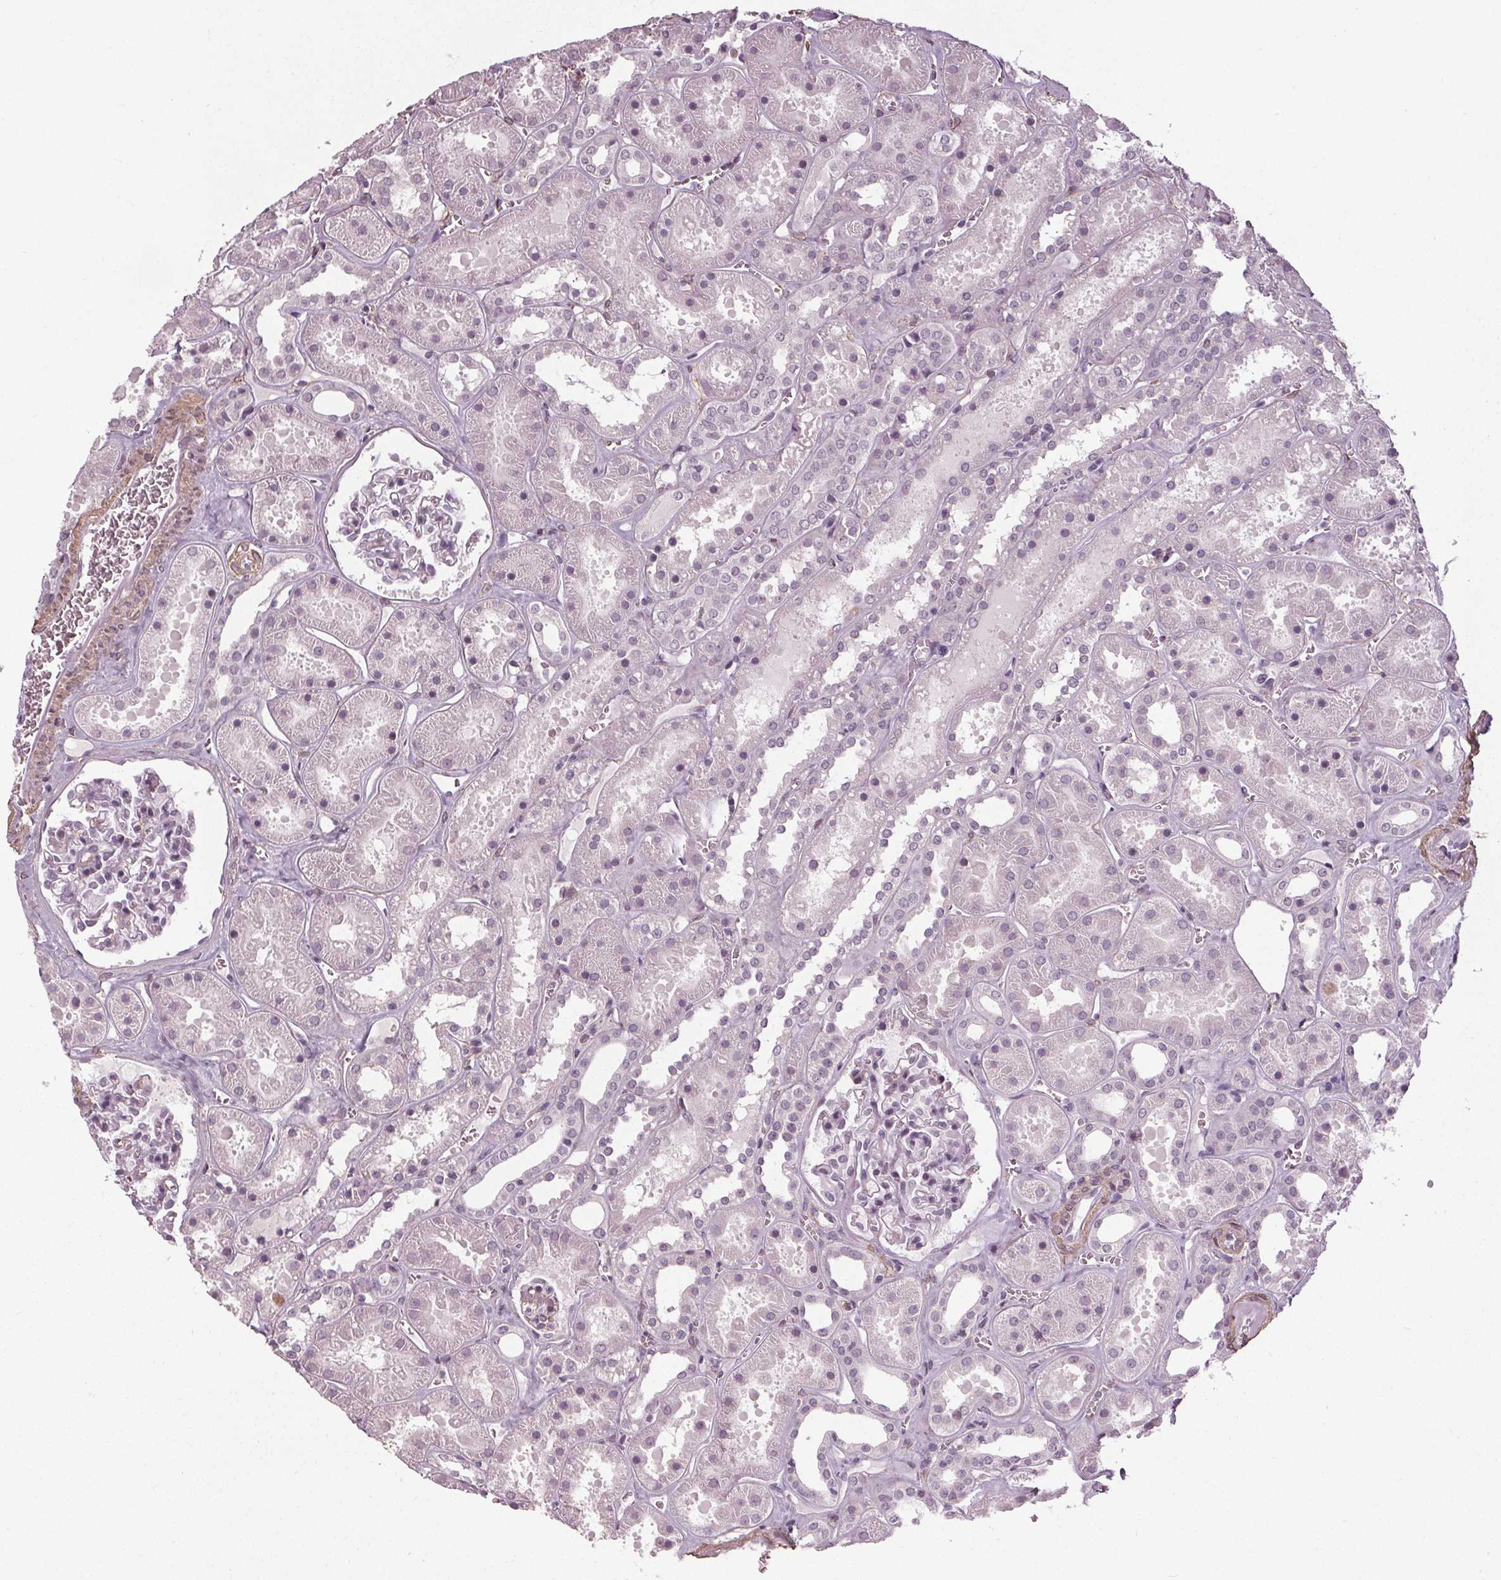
{"staining": {"intensity": "negative", "quantity": "none", "location": "none"}, "tissue": "kidney", "cell_type": "Cells in glomeruli", "image_type": "normal", "snomed": [{"axis": "morphology", "description": "Normal tissue, NOS"}, {"axis": "topography", "description": "Kidney"}], "caption": "This is a micrograph of immunohistochemistry staining of unremarkable kidney, which shows no expression in cells in glomeruli.", "gene": "PKP1", "patient": {"sex": "female", "age": 41}}